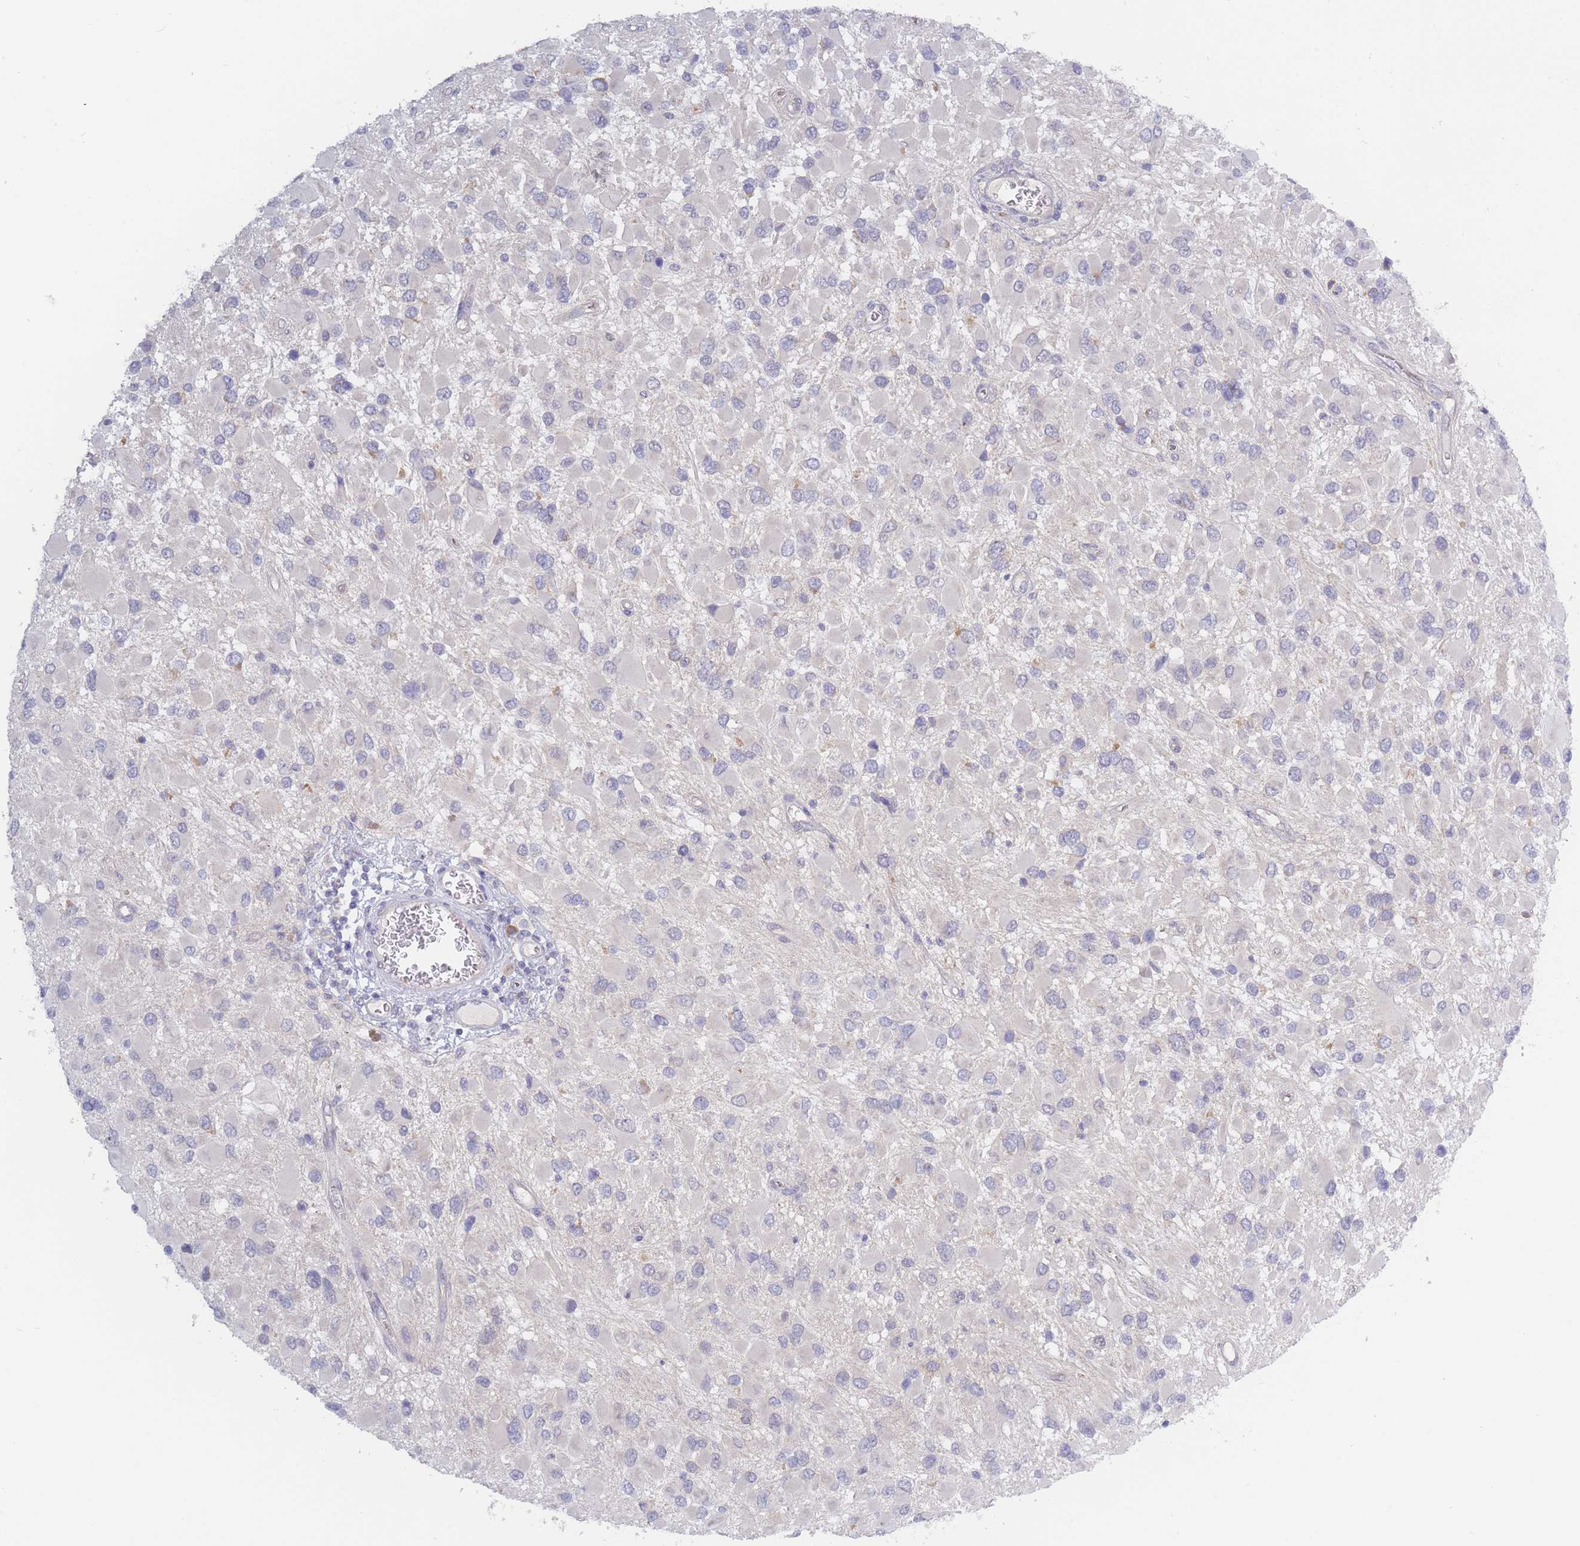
{"staining": {"intensity": "negative", "quantity": "none", "location": "none"}, "tissue": "glioma", "cell_type": "Tumor cells", "image_type": "cancer", "snomed": [{"axis": "morphology", "description": "Glioma, malignant, High grade"}, {"axis": "topography", "description": "Brain"}], "caption": "The histopathology image demonstrates no significant expression in tumor cells of malignant glioma (high-grade).", "gene": "FAM227B", "patient": {"sex": "male", "age": 53}}